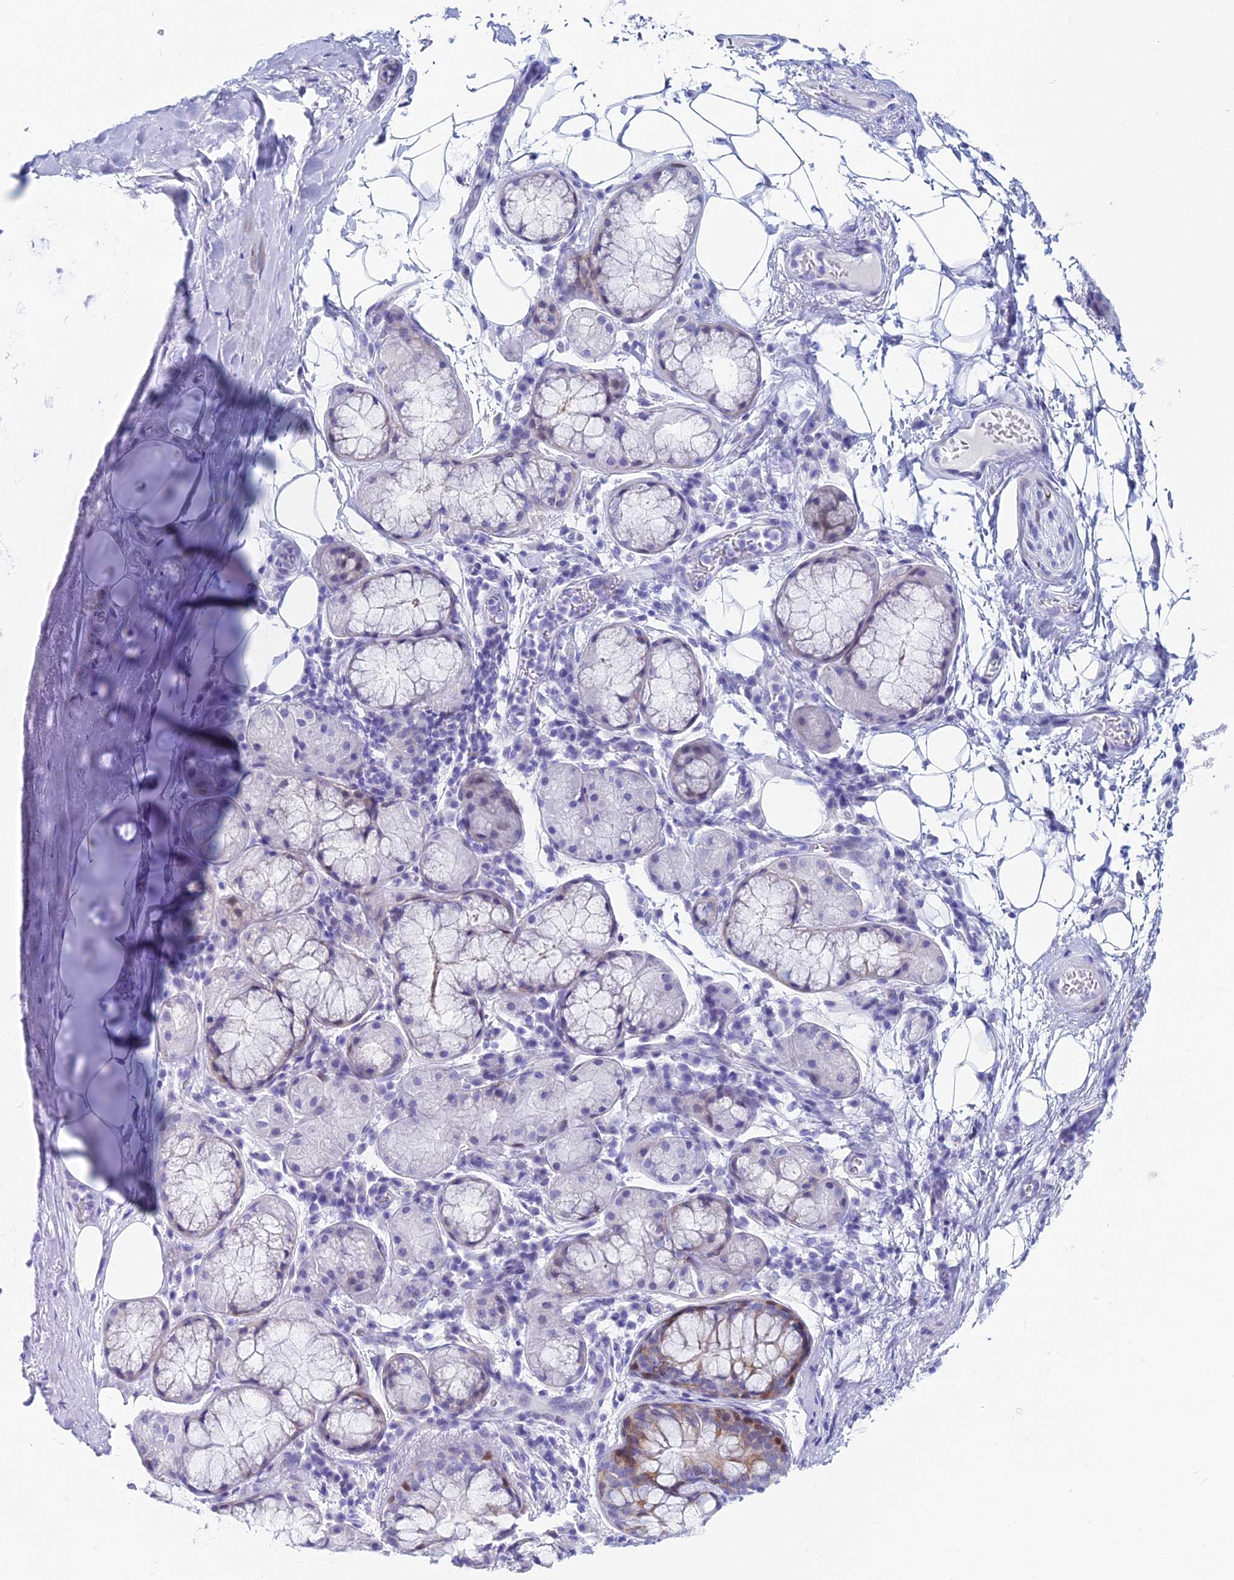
{"staining": {"intensity": "negative", "quantity": "none", "location": "none"}, "tissue": "adipose tissue", "cell_type": "Adipocytes", "image_type": "normal", "snomed": [{"axis": "morphology", "description": "Normal tissue, NOS"}, {"axis": "topography", "description": "Lymph node"}, {"axis": "topography", "description": "Cartilage tissue"}, {"axis": "topography", "description": "Bronchus"}], "caption": "High power microscopy histopathology image of an IHC micrograph of benign adipose tissue, revealing no significant expression in adipocytes. Nuclei are stained in blue.", "gene": "HSPA1L", "patient": {"sex": "male", "age": 63}}